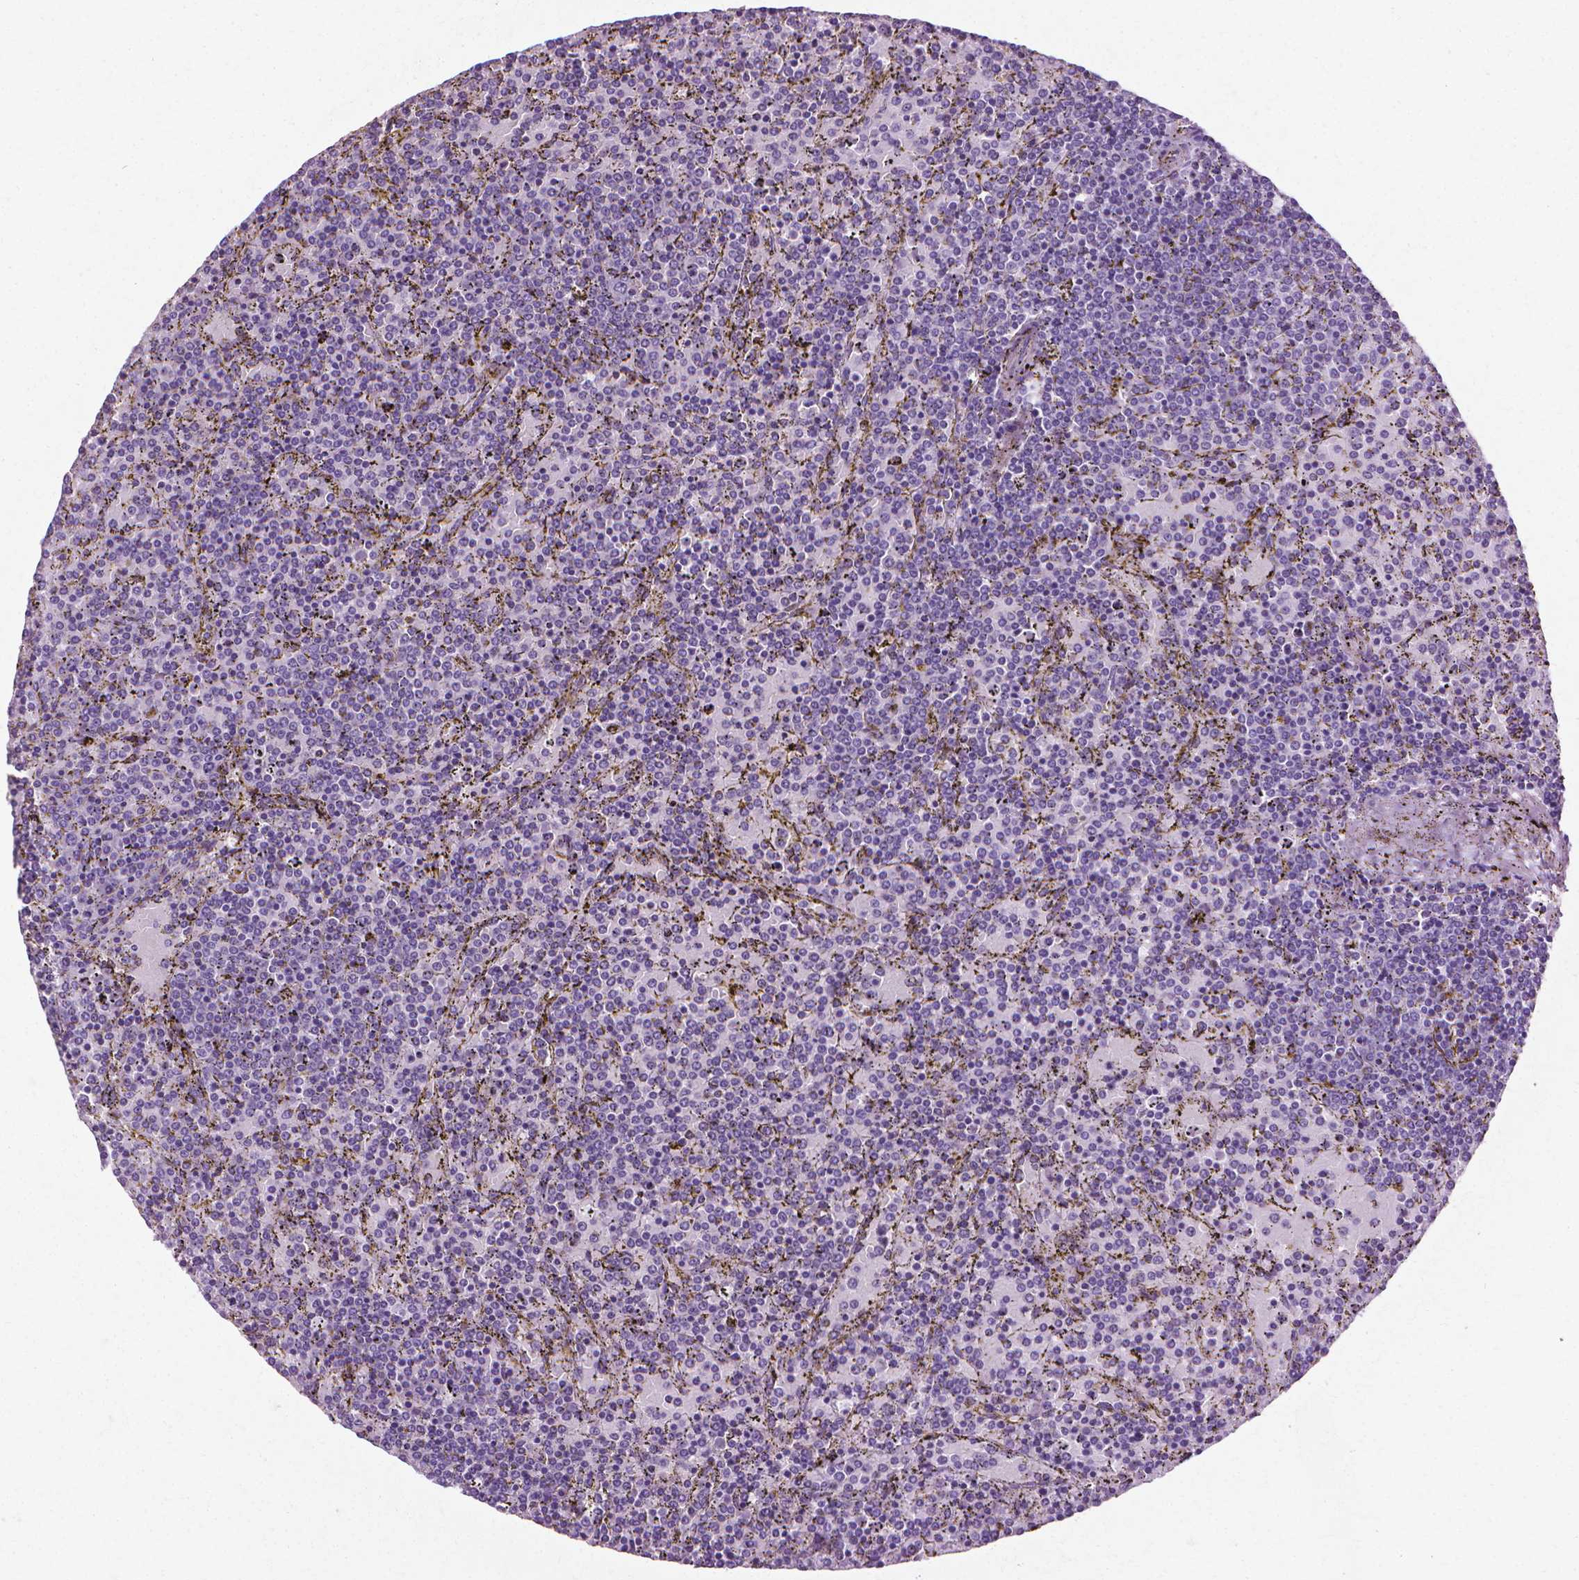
{"staining": {"intensity": "negative", "quantity": "none", "location": "none"}, "tissue": "lymphoma", "cell_type": "Tumor cells", "image_type": "cancer", "snomed": [{"axis": "morphology", "description": "Malignant lymphoma, non-Hodgkin's type, Low grade"}, {"axis": "topography", "description": "Spleen"}], "caption": "This is a photomicrograph of immunohistochemistry (IHC) staining of lymphoma, which shows no expression in tumor cells. The staining was performed using DAB to visualize the protein expression in brown, while the nuclei were stained in blue with hematoxylin (Magnification: 20x).", "gene": "CFAP157", "patient": {"sex": "female", "age": 77}}